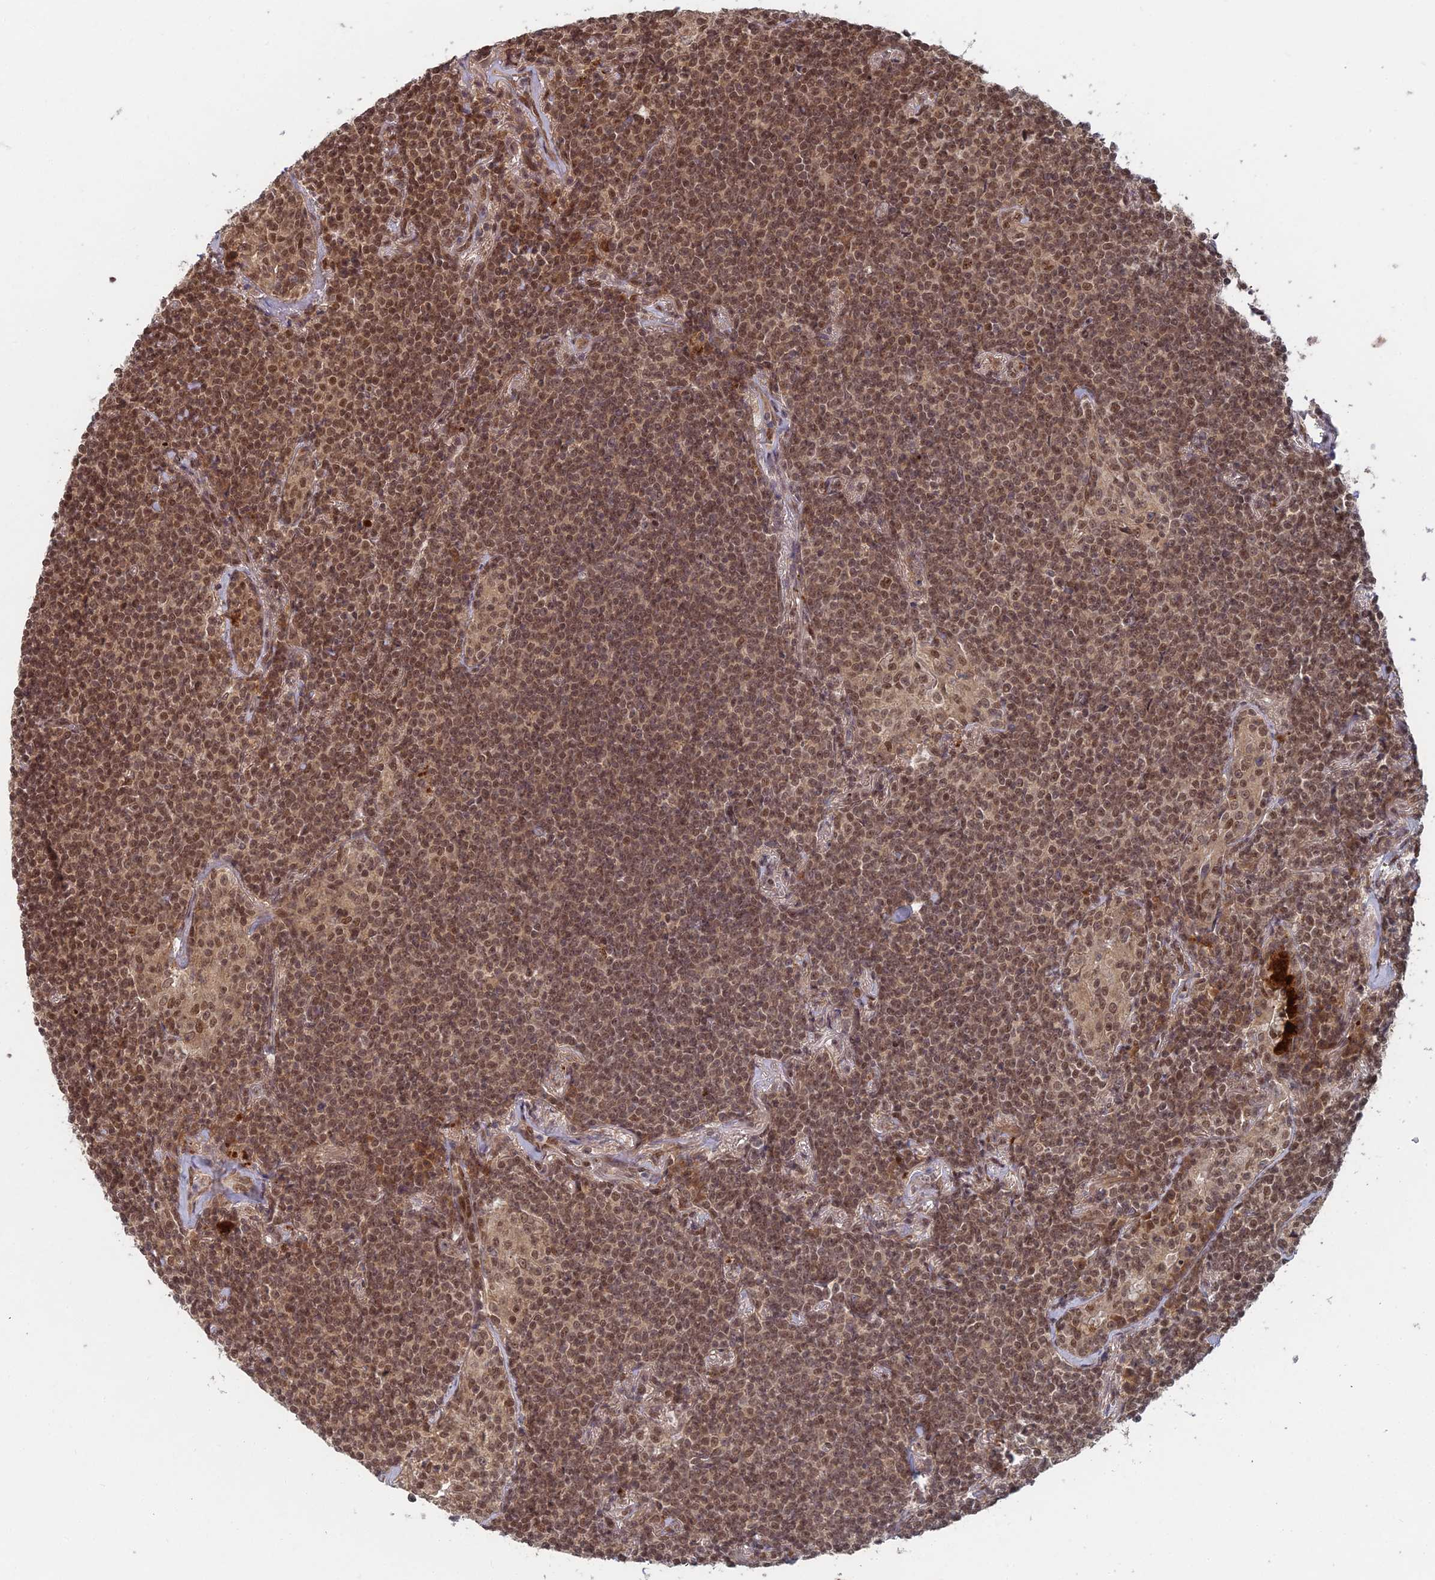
{"staining": {"intensity": "moderate", "quantity": ">75%", "location": "nuclear"}, "tissue": "lymphoma", "cell_type": "Tumor cells", "image_type": "cancer", "snomed": [{"axis": "morphology", "description": "Malignant lymphoma, non-Hodgkin's type, Low grade"}, {"axis": "topography", "description": "Lung"}], "caption": "The immunohistochemical stain highlights moderate nuclear expression in tumor cells of malignant lymphoma, non-Hodgkin's type (low-grade) tissue.", "gene": "RANBP3", "patient": {"sex": "female", "age": 71}}